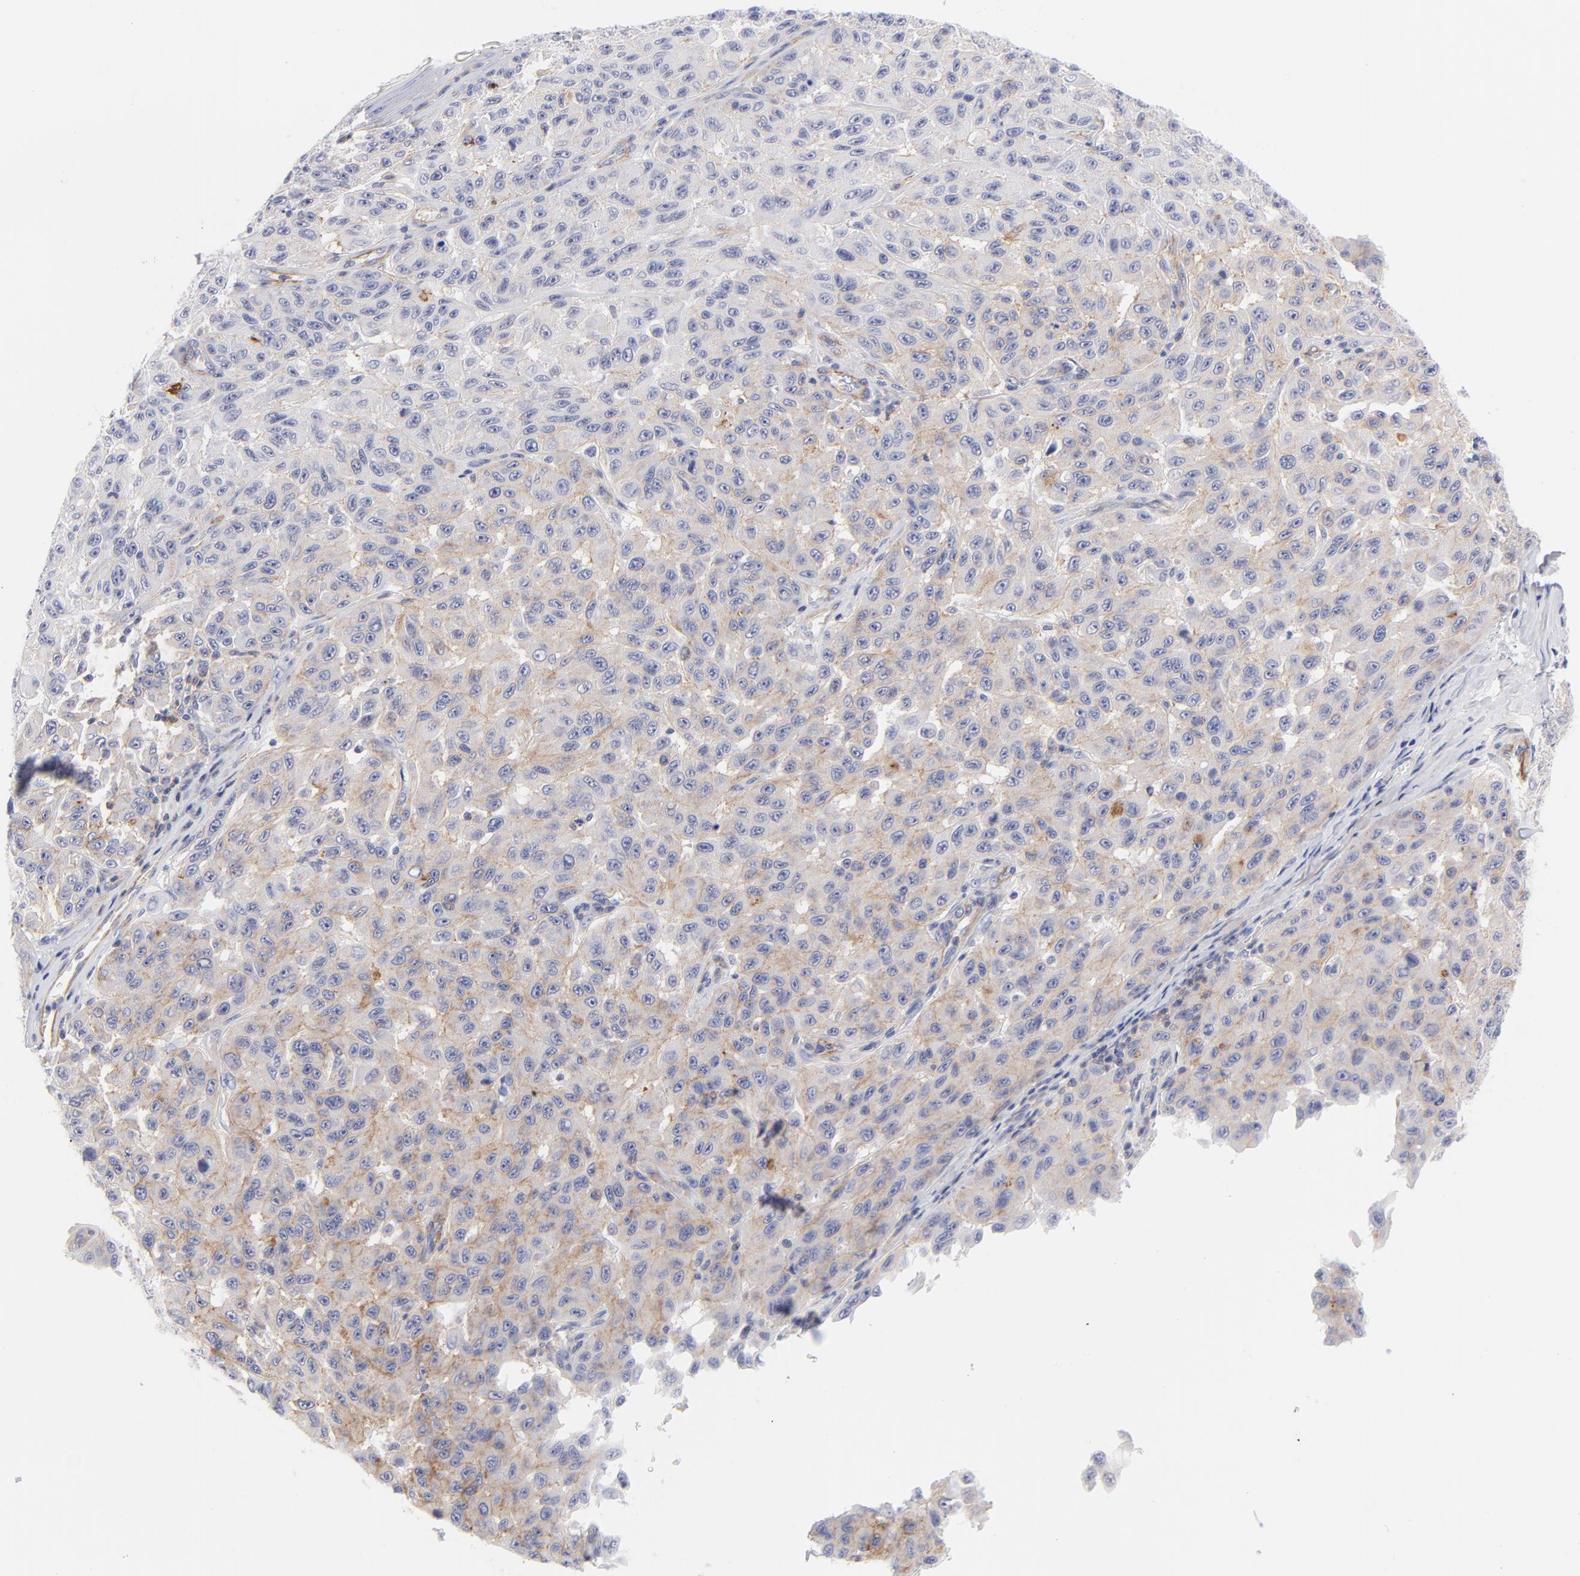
{"staining": {"intensity": "weak", "quantity": ">75%", "location": "cytoplasmic/membranous"}, "tissue": "melanoma", "cell_type": "Tumor cells", "image_type": "cancer", "snomed": [{"axis": "morphology", "description": "Malignant melanoma, NOS"}, {"axis": "topography", "description": "Skin"}], "caption": "A photomicrograph of human malignant melanoma stained for a protein displays weak cytoplasmic/membranous brown staining in tumor cells. (DAB (3,3'-diaminobenzidine) IHC, brown staining for protein, blue staining for nuclei).", "gene": "ACTA2", "patient": {"sex": "male", "age": 30}}